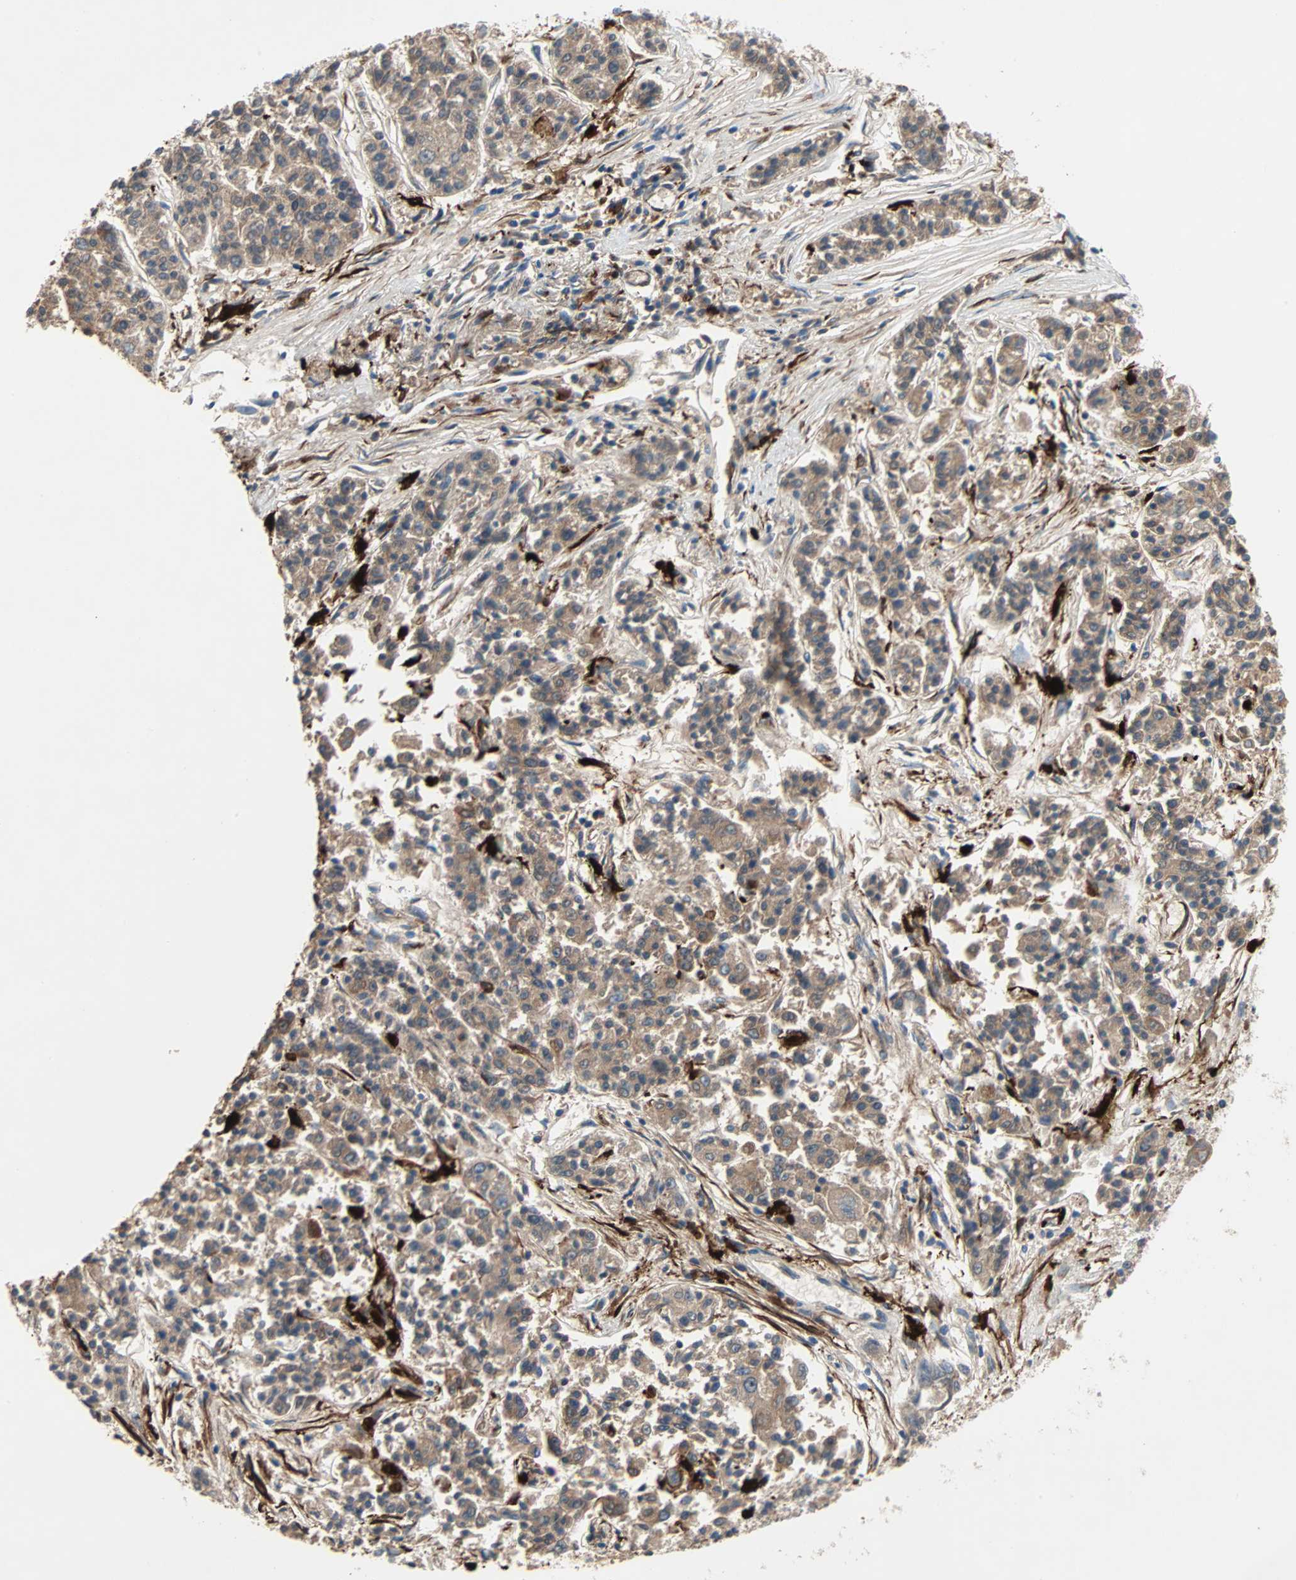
{"staining": {"intensity": "moderate", "quantity": ">75%", "location": "cytoplasmic/membranous"}, "tissue": "lung cancer", "cell_type": "Tumor cells", "image_type": "cancer", "snomed": [{"axis": "morphology", "description": "Adenocarcinoma, NOS"}, {"axis": "topography", "description": "Lung"}], "caption": "Moderate cytoplasmic/membranous positivity for a protein is seen in approximately >75% of tumor cells of lung cancer using immunohistochemistry.", "gene": "XYLT1", "patient": {"sex": "male", "age": 84}}